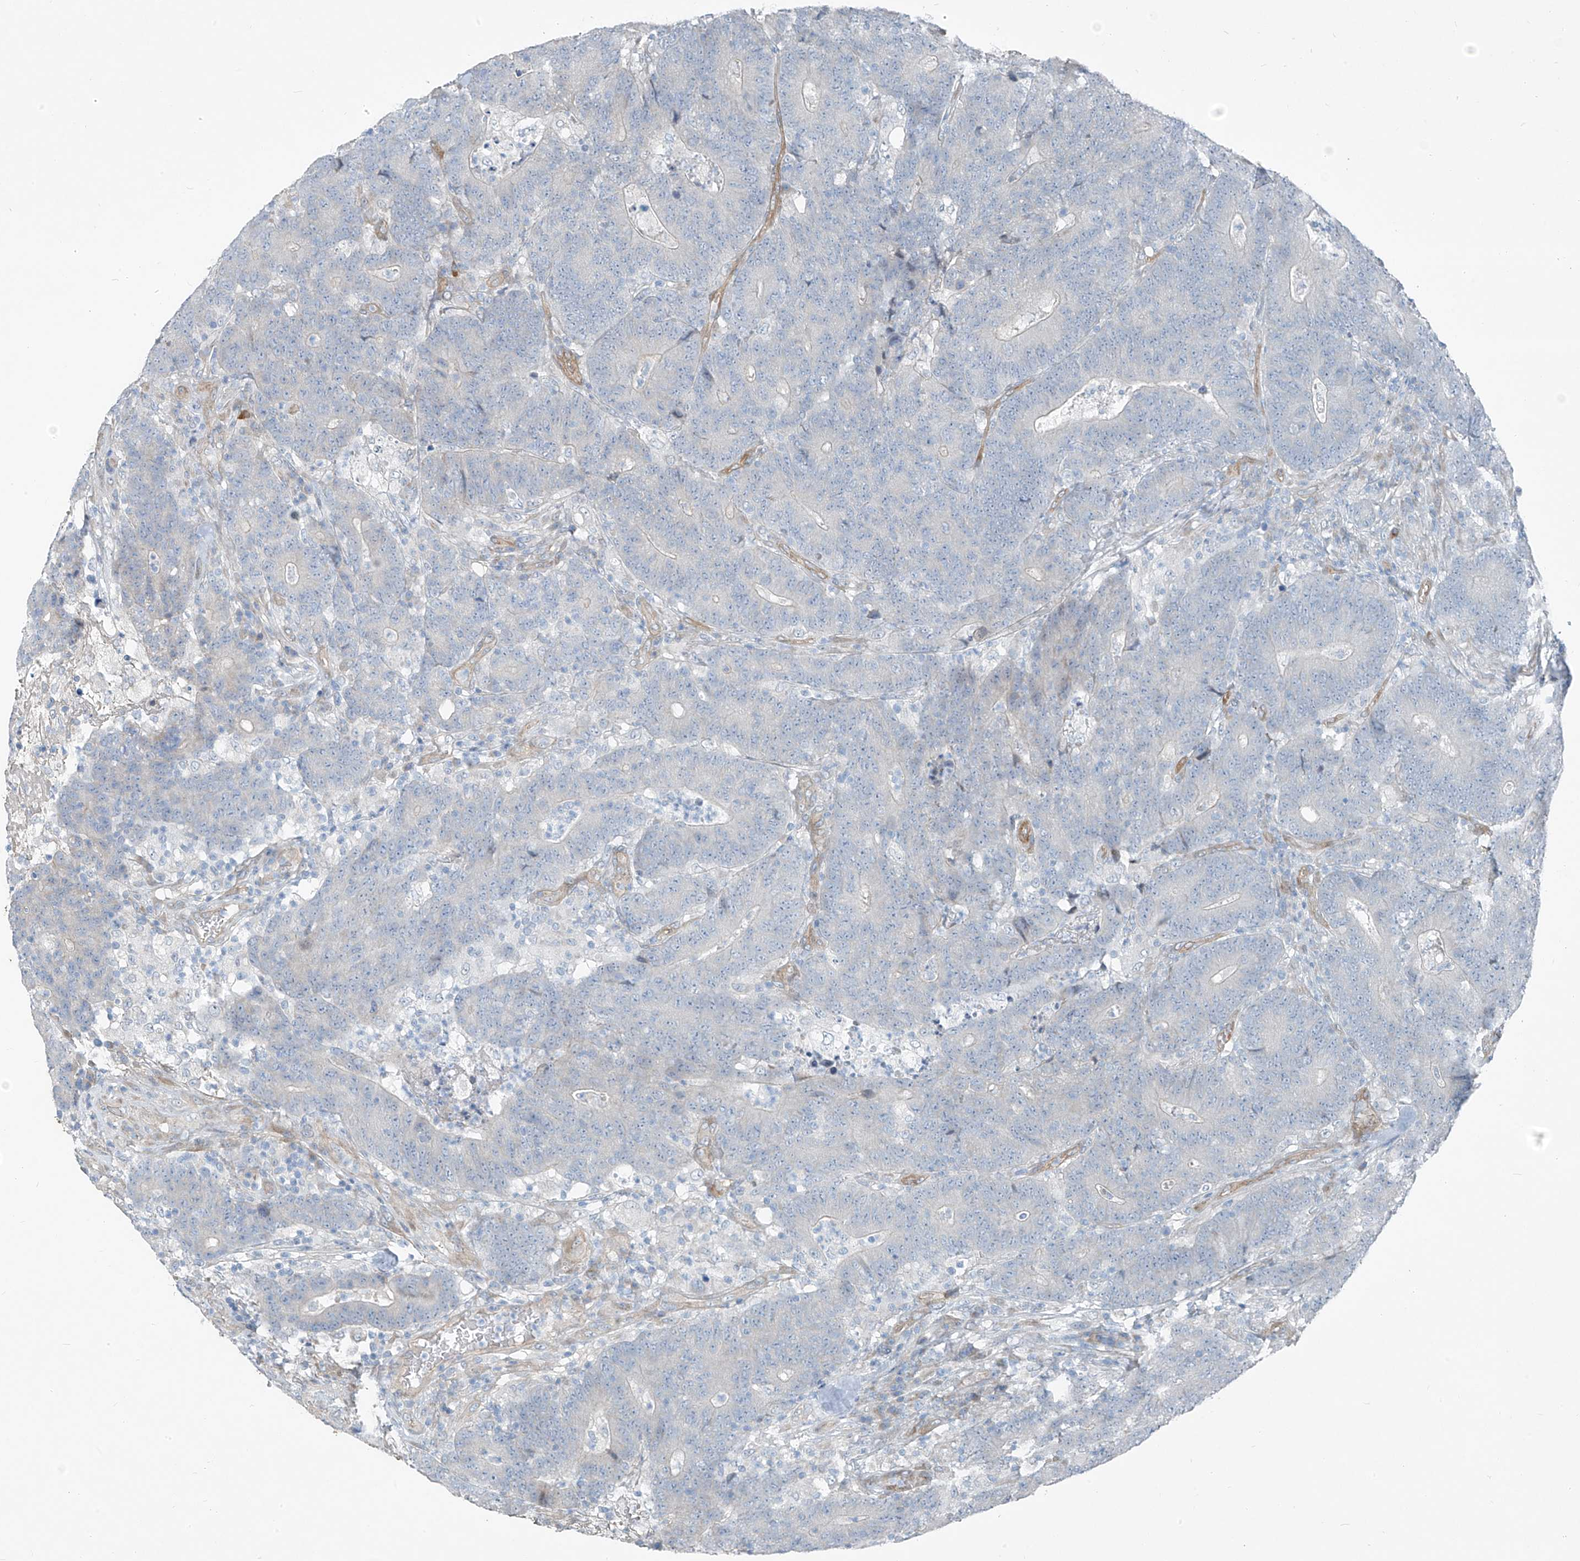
{"staining": {"intensity": "weak", "quantity": "<25%", "location": "cytoplasmic/membranous"}, "tissue": "colorectal cancer", "cell_type": "Tumor cells", "image_type": "cancer", "snomed": [{"axis": "morphology", "description": "Normal tissue, NOS"}, {"axis": "morphology", "description": "Adenocarcinoma, NOS"}, {"axis": "topography", "description": "Colon"}], "caption": "Tumor cells show no significant protein positivity in colorectal cancer (adenocarcinoma).", "gene": "TNS2", "patient": {"sex": "female", "age": 75}}